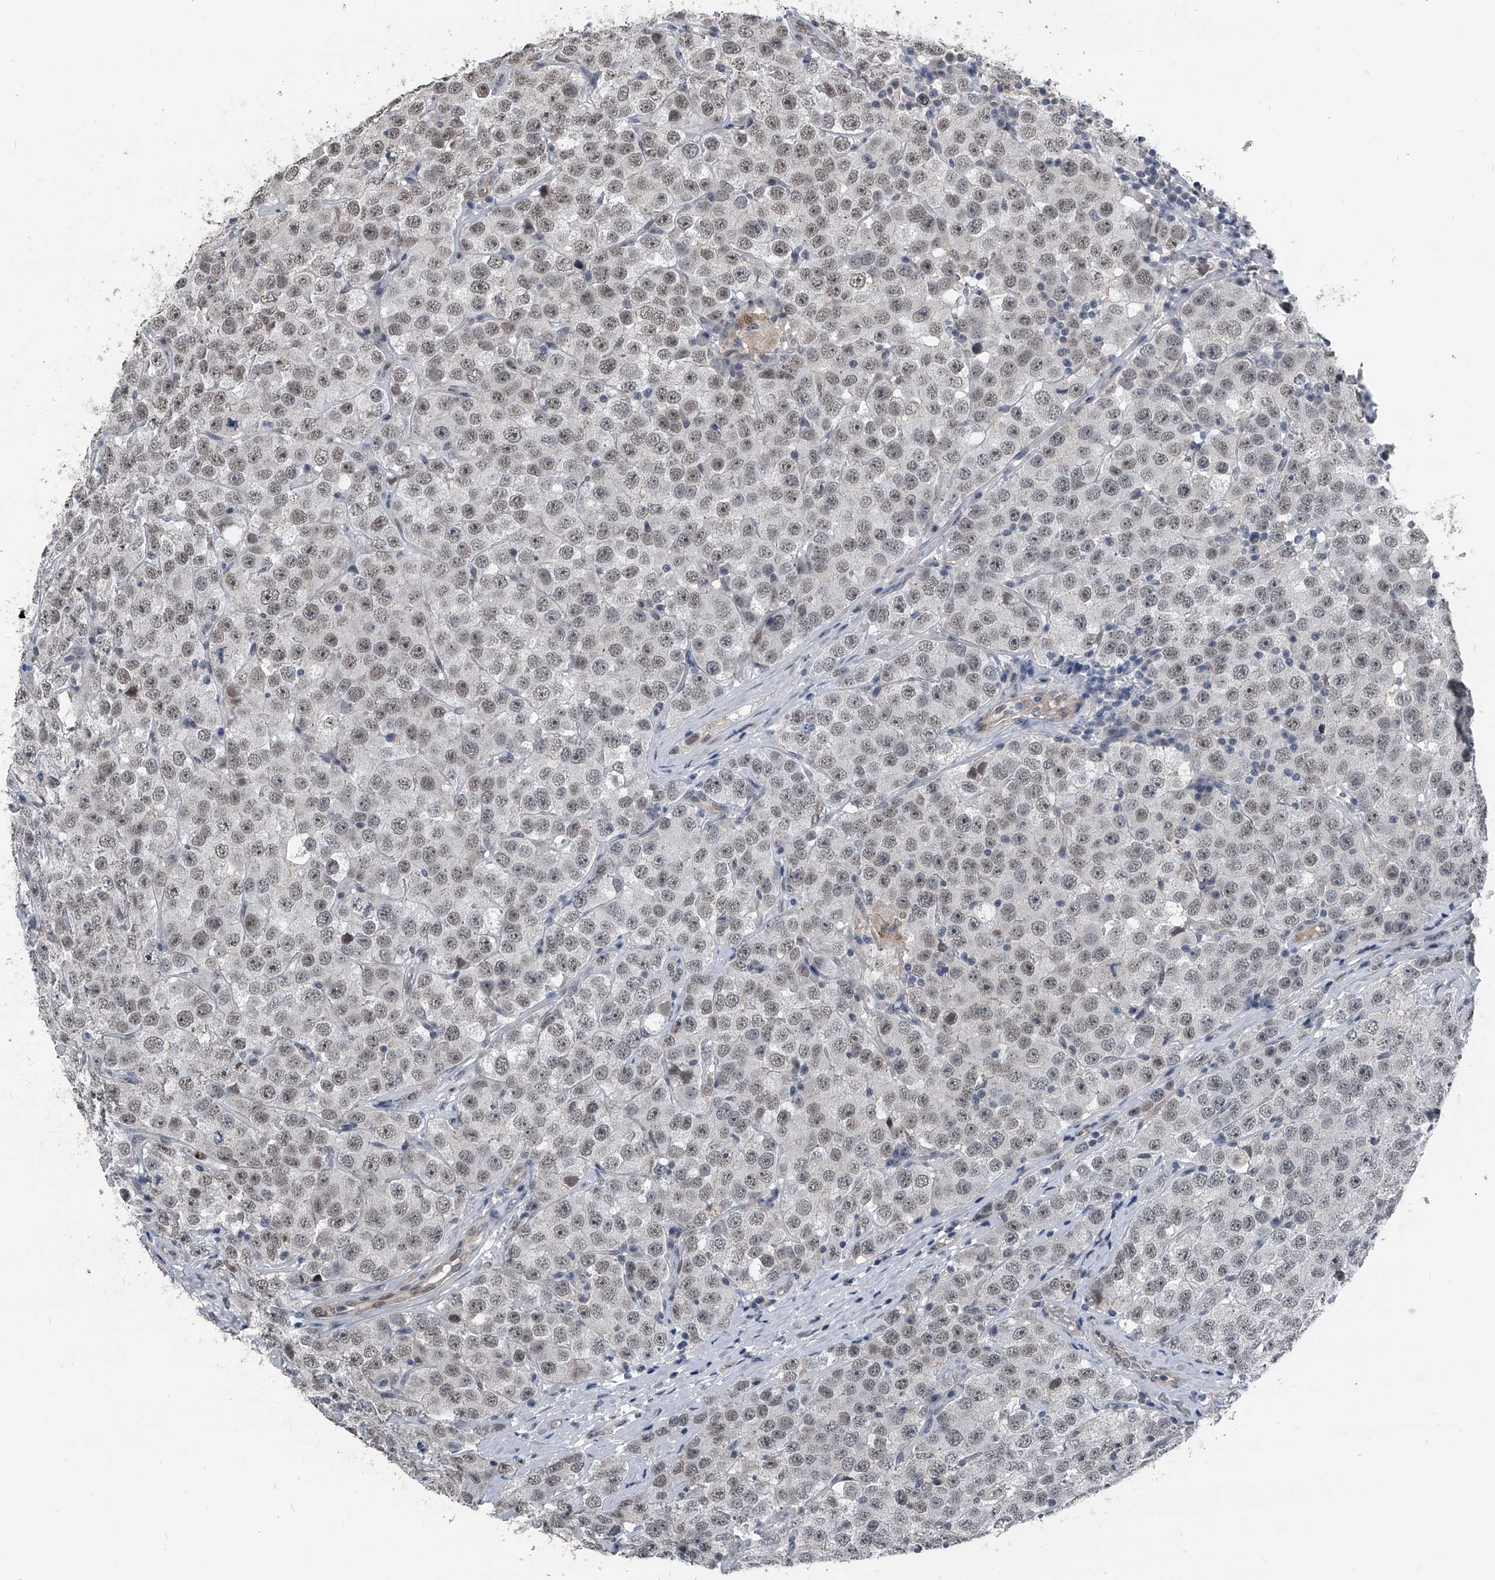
{"staining": {"intensity": "weak", "quantity": "25%-75%", "location": "nuclear"}, "tissue": "testis cancer", "cell_type": "Tumor cells", "image_type": "cancer", "snomed": [{"axis": "morphology", "description": "Seminoma, NOS"}, {"axis": "topography", "description": "Testis"}], "caption": "There is low levels of weak nuclear staining in tumor cells of seminoma (testis), as demonstrated by immunohistochemical staining (brown color).", "gene": "MEN1", "patient": {"sex": "male", "age": 28}}